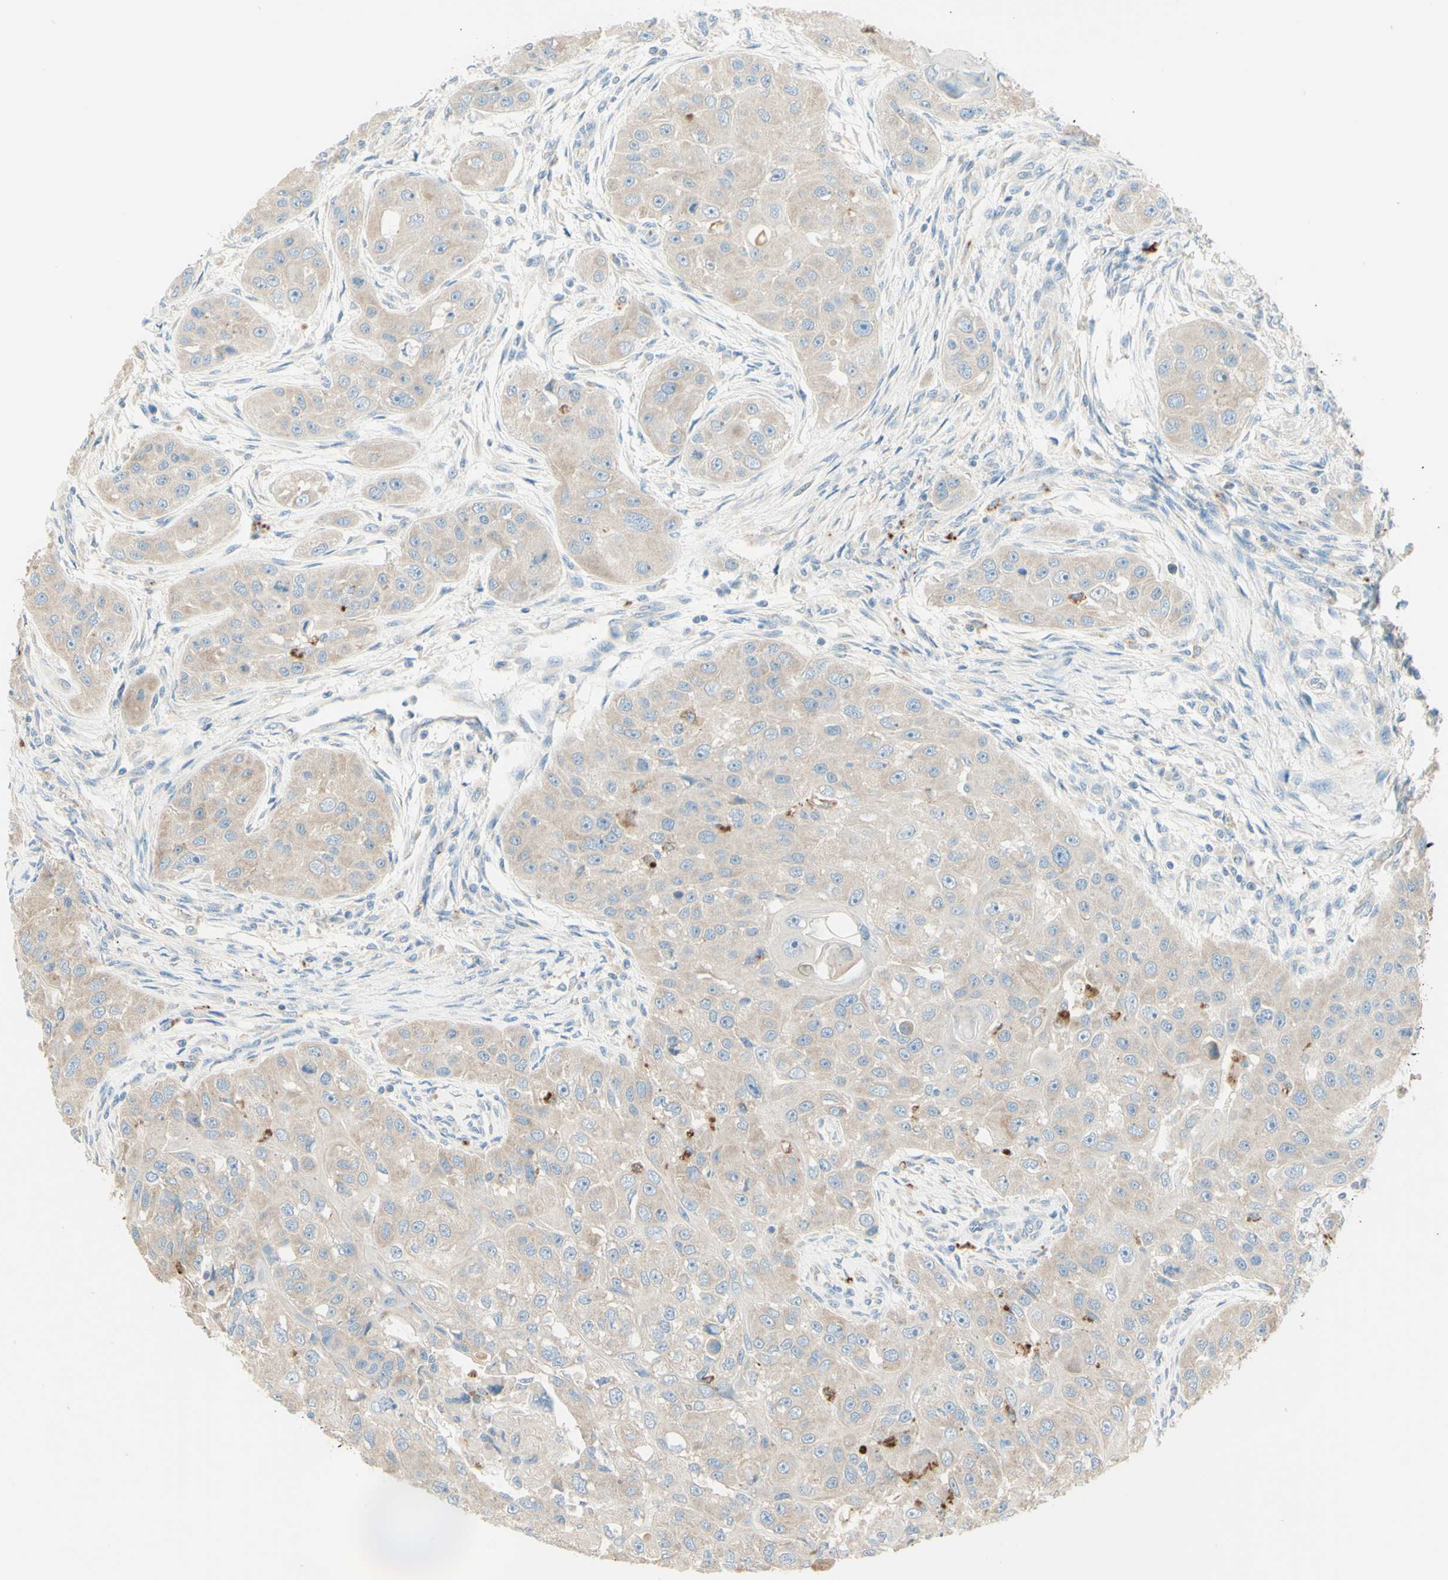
{"staining": {"intensity": "weak", "quantity": ">75%", "location": "cytoplasmic/membranous"}, "tissue": "head and neck cancer", "cell_type": "Tumor cells", "image_type": "cancer", "snomed": [{"axis": "morphology", "description": "Normal tissue, NOS"}, {"axis": "morphology", "description": "Squamous cell carcinoma, NOS"}, {"axis": "topography", "description": "Skeletal muscle"}, {"axis": "topography", "description": "Head-Neck"}], "caption": "Immunohistochemistry (IHC) staining of squamous cell carcinoma (head and neck), which demonstrates low levels of weak cytoplasmic/membranous expression in approximately >75% of tumor cells indicating weak cytoplasmic/membranous protein positivity. The staining was performed using DAB (3,3'-diaminobenzidine) (brown) for protein detection and nuclei were counterstained in hematoxylin (blue).", "gene": "ARMC10", "patient": {"sex": "male", "age": 51}}